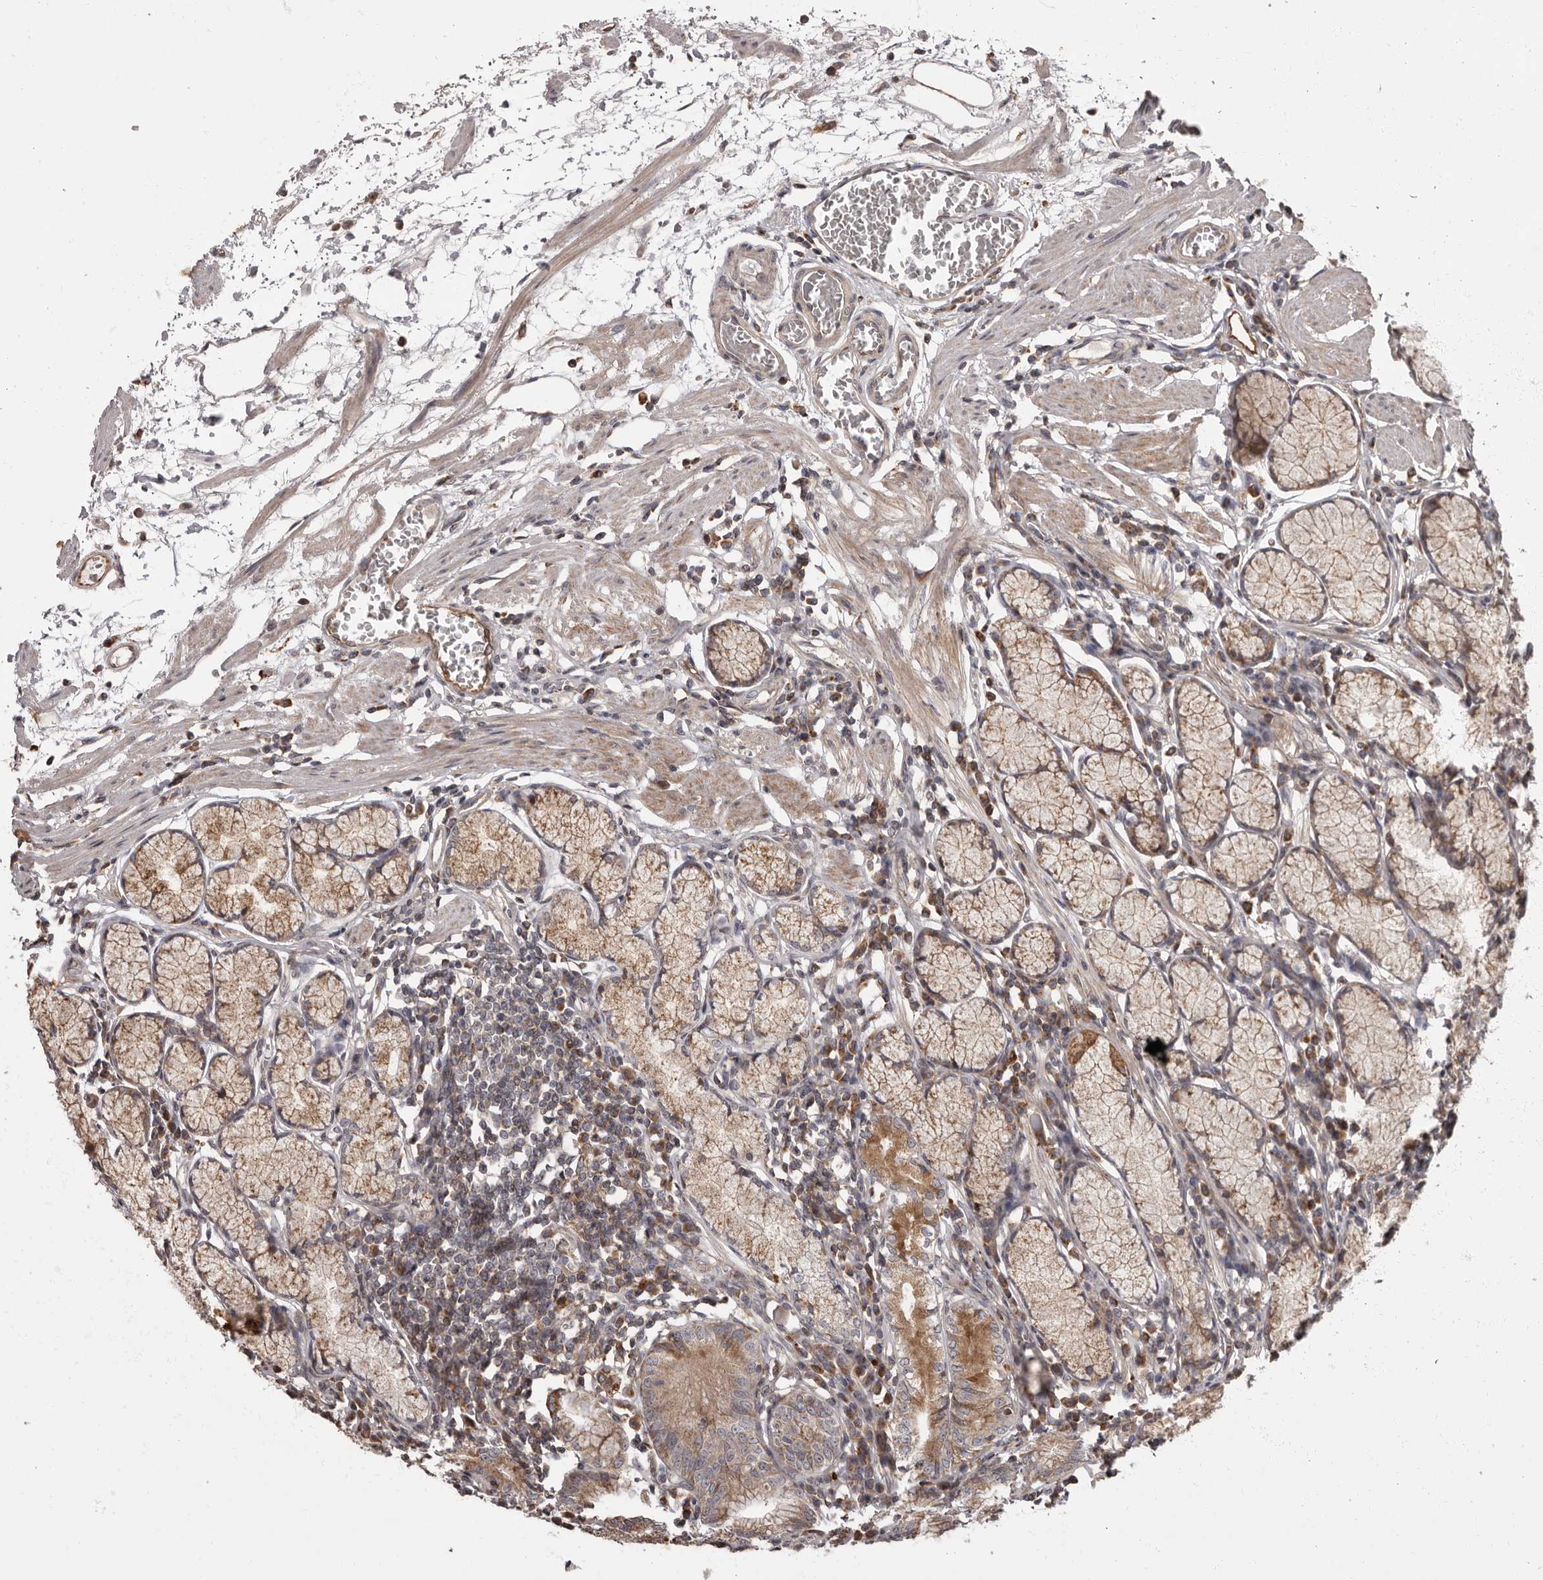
{"staining": {"intensity": "moderate", "quantity": ">75%", "location": "cytoplasmic/membranous"}, "tissue": "stomach", "cell_type": "Glandular cells", "image_type": "normal", "snomed": [{"axis": "morphology", "description": "Normal tissue, NOS"}, {"axis": "topography", "description": "Stomach"}], "caption": "Protein analysis of benign stomach reveals moderate cytoplasmic/membranous expression in about >75% of glandular cells. (brown staining indicates protein expression, while blue staining denotes nuclei).", "gene": "ADCY2", "patient": {"sex": "male", "age": 55}}